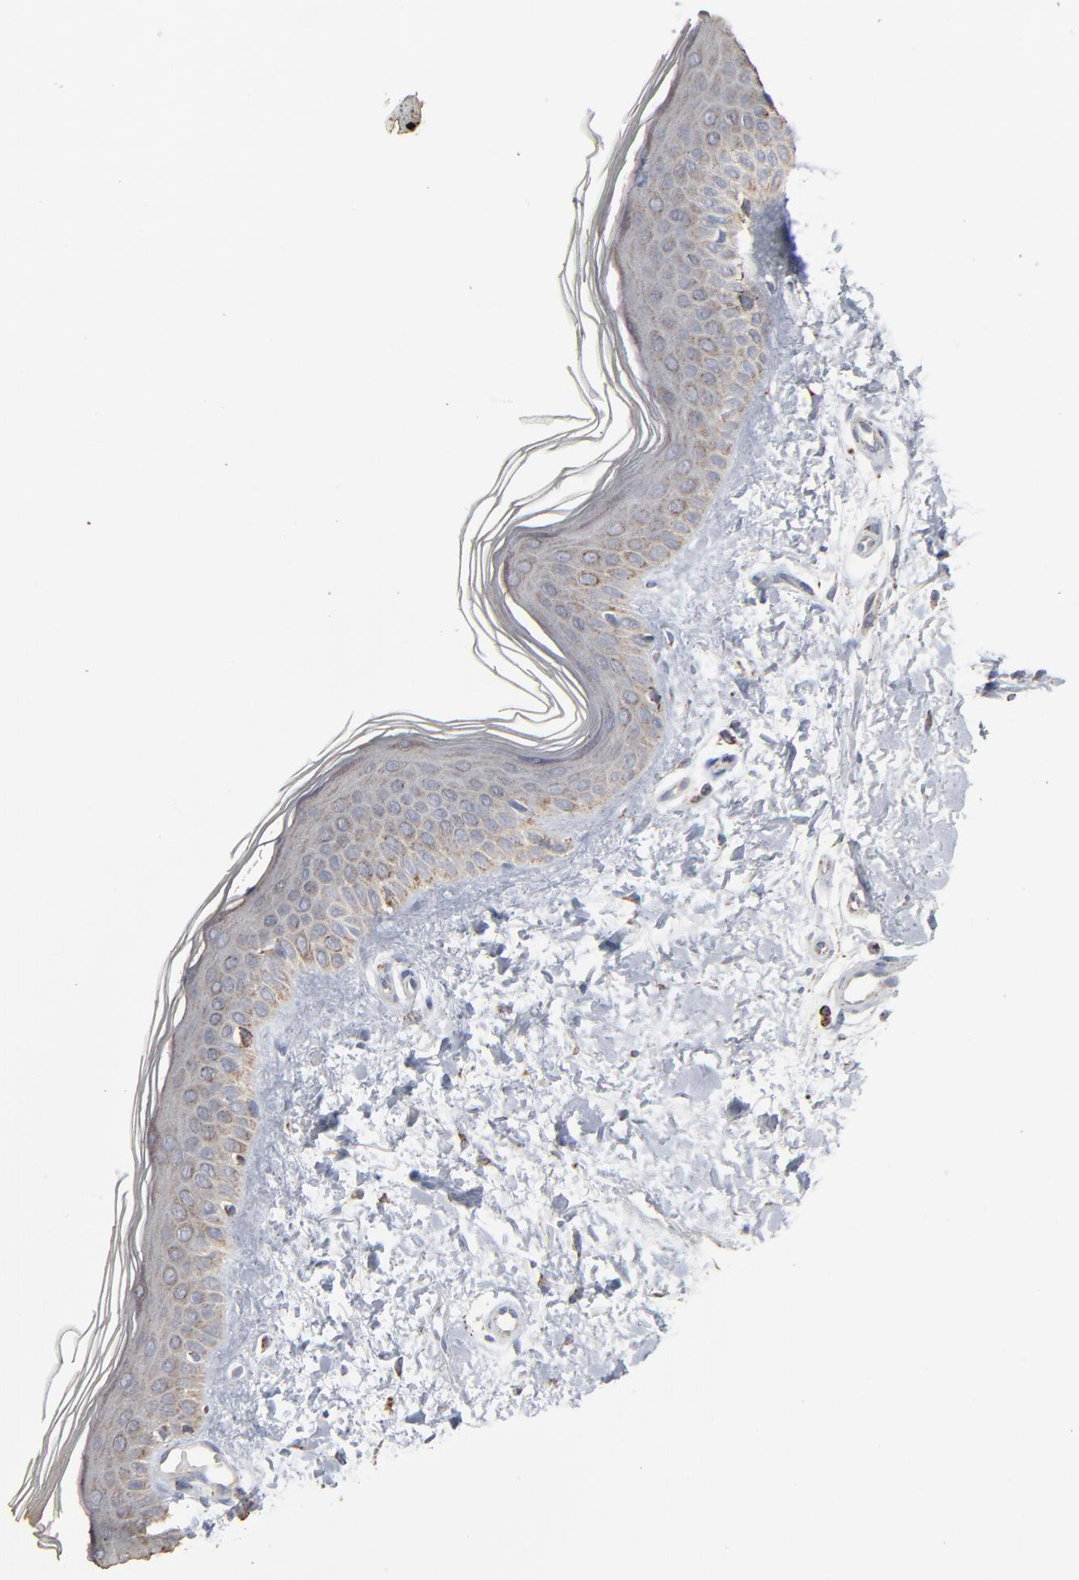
{"staining": {"intensity": "weak", "quantity": "25%-75%", "location": "cytoplasmic/membranous"}, "tissue": "skin", "cell_type": "Fibroblasts", "image_type": "normal", "snomed": [{"axis": "morphology", "description": "Normal tissue, NOS"}, {"axis": "topography", "description": "Skin"}], "caption": "There is low levels of weak cytoplasmic/membranous staining in fibroblasts of benign skin, as demonstrated by immunohistochemical staining (brown color).", "gene": "UQCRC1", "patient": {"sex": "female", "age": 19}}